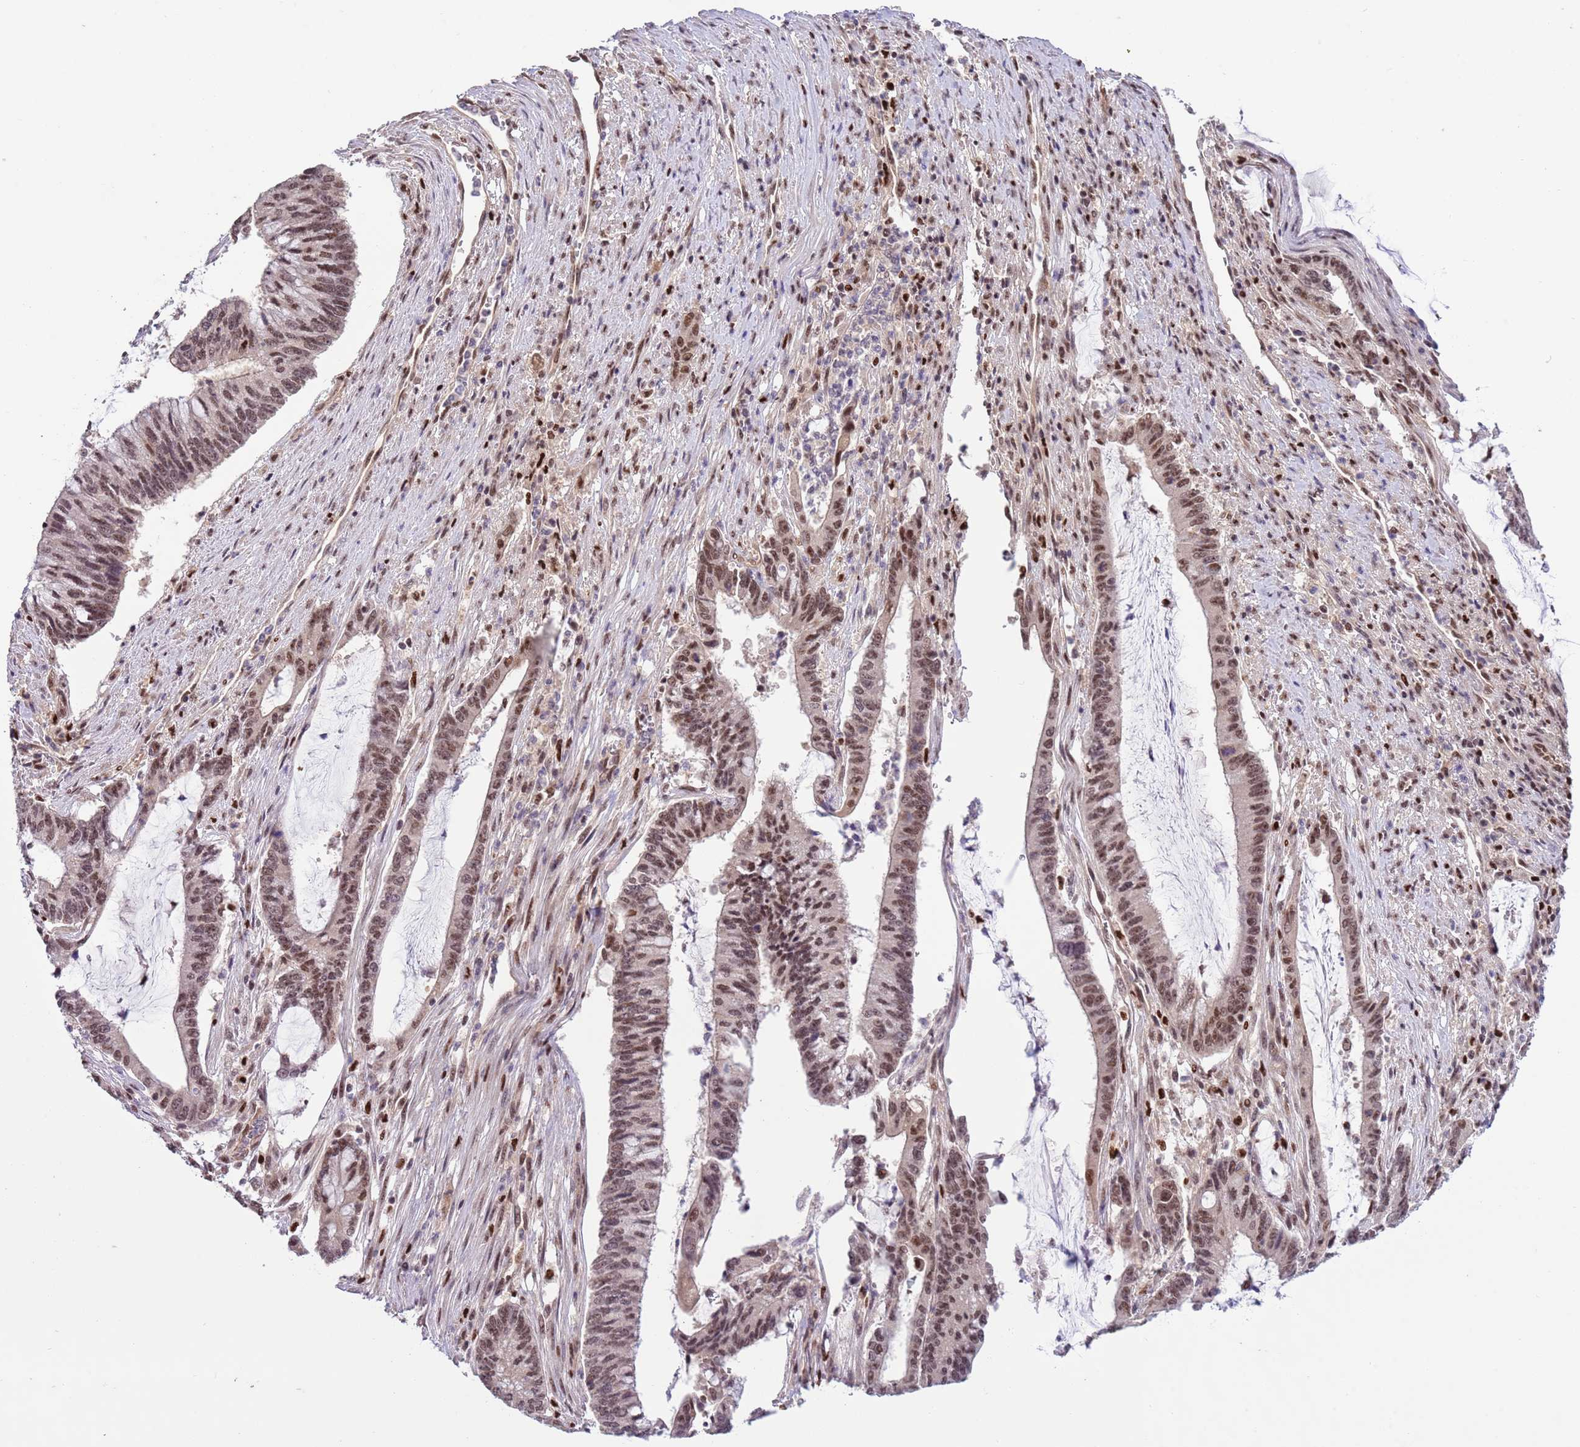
{"staining": {"intensity": "moderate", "quantity": ">75%", "location": "nuclear"}, "tissue": "pancreatic cancer", "cell_type": "Tumor cells", "image_type": "cancer", "snomed": [{"axis": "morphology", "description": "Adenocarcinoma, NOS"}, {"axis": "topography", "description": "Pancreas"}], "caption": "The micrograph exhibits a brown stain indicating the presence of a protein in the nuclear of tumor cells in pancreatic cancer (adenocarcinoma). Nuclei are stained in blue.", "gene": "PRPF6", "patient": {"sex": "female", "age": 50}}